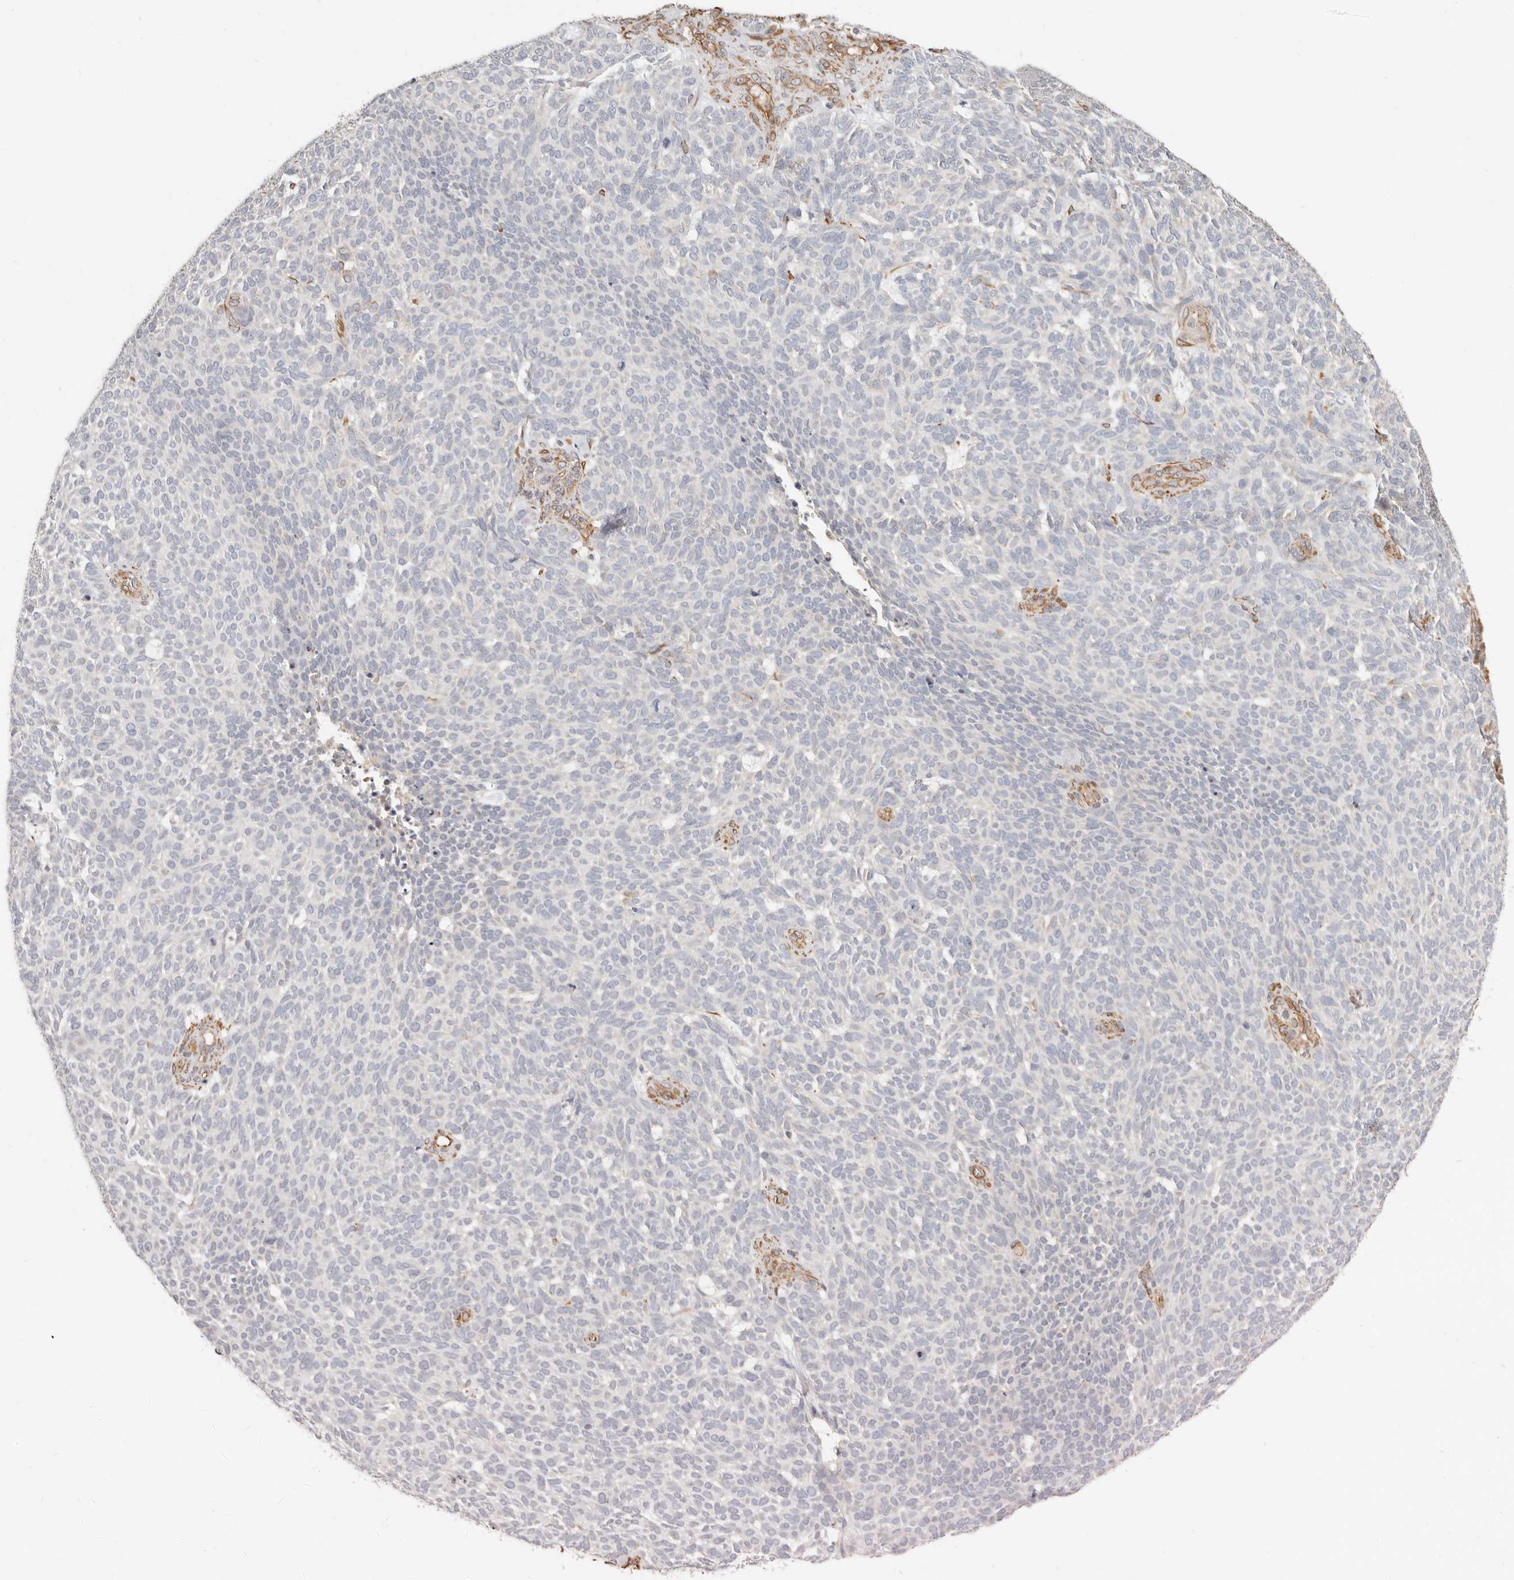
{"staining": {"intensity": "negative", "quantity": "none", "location": "none"}, "tissue": "skin cancer", "cell_type": "Tumor cells", "image_type": "cancer", "snomed": [{"axis": "morphology", "description": "Squamous cell carcinoma, NOS"}, {"axis": "topography", "description": "Skin"}], "caption": "Immunohistochemistry (IHC) of human skin squamous cell carcinoma demonstrates no expression in tumor cells.", "gene": "SPRING1", "patient": {"sex": "female", "age": 90}}